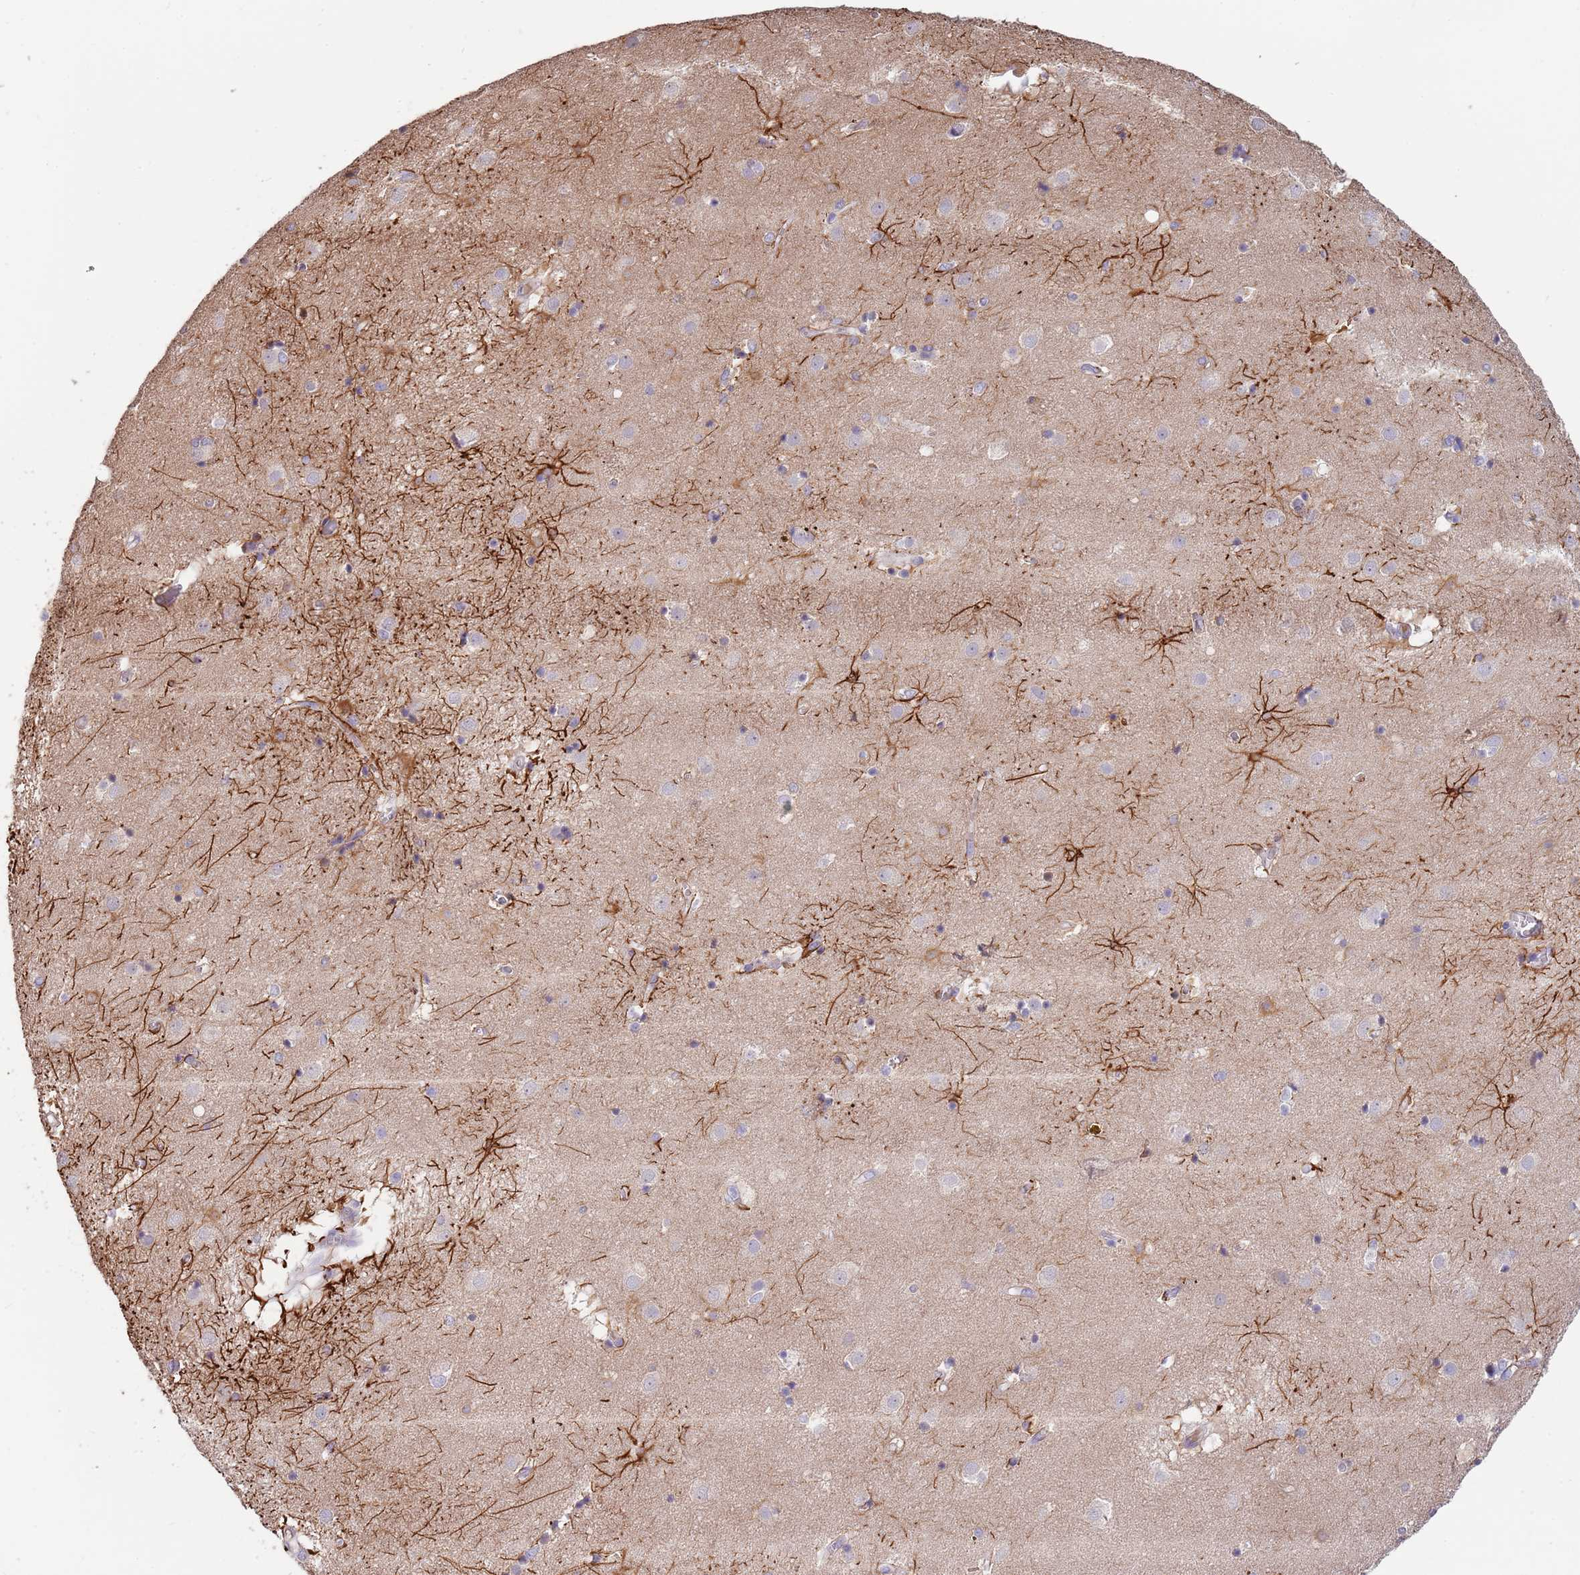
{"staining": {"intensity": "moderate", "quantity": "<25%", "location": "cytoplasmic/membranous"}, "tissue": "caudate", "cell_type": "Glial cells", "image_type": "normal", "snomed": [{"axis": "morphology", "description": "Normal tissue, NOS"}, {"axis": "topography", "description": "Lateral ventricle wall"}], "caption": "Immunohistochemical staining of normal caudate exhibits <25% levels of moderate cytoplasmic/membranous protein staining in about <25% of glial cells. Nuclei are stained in blue.", "gene": "CABYR", "patient": {"sex": "male", "age": 70}}